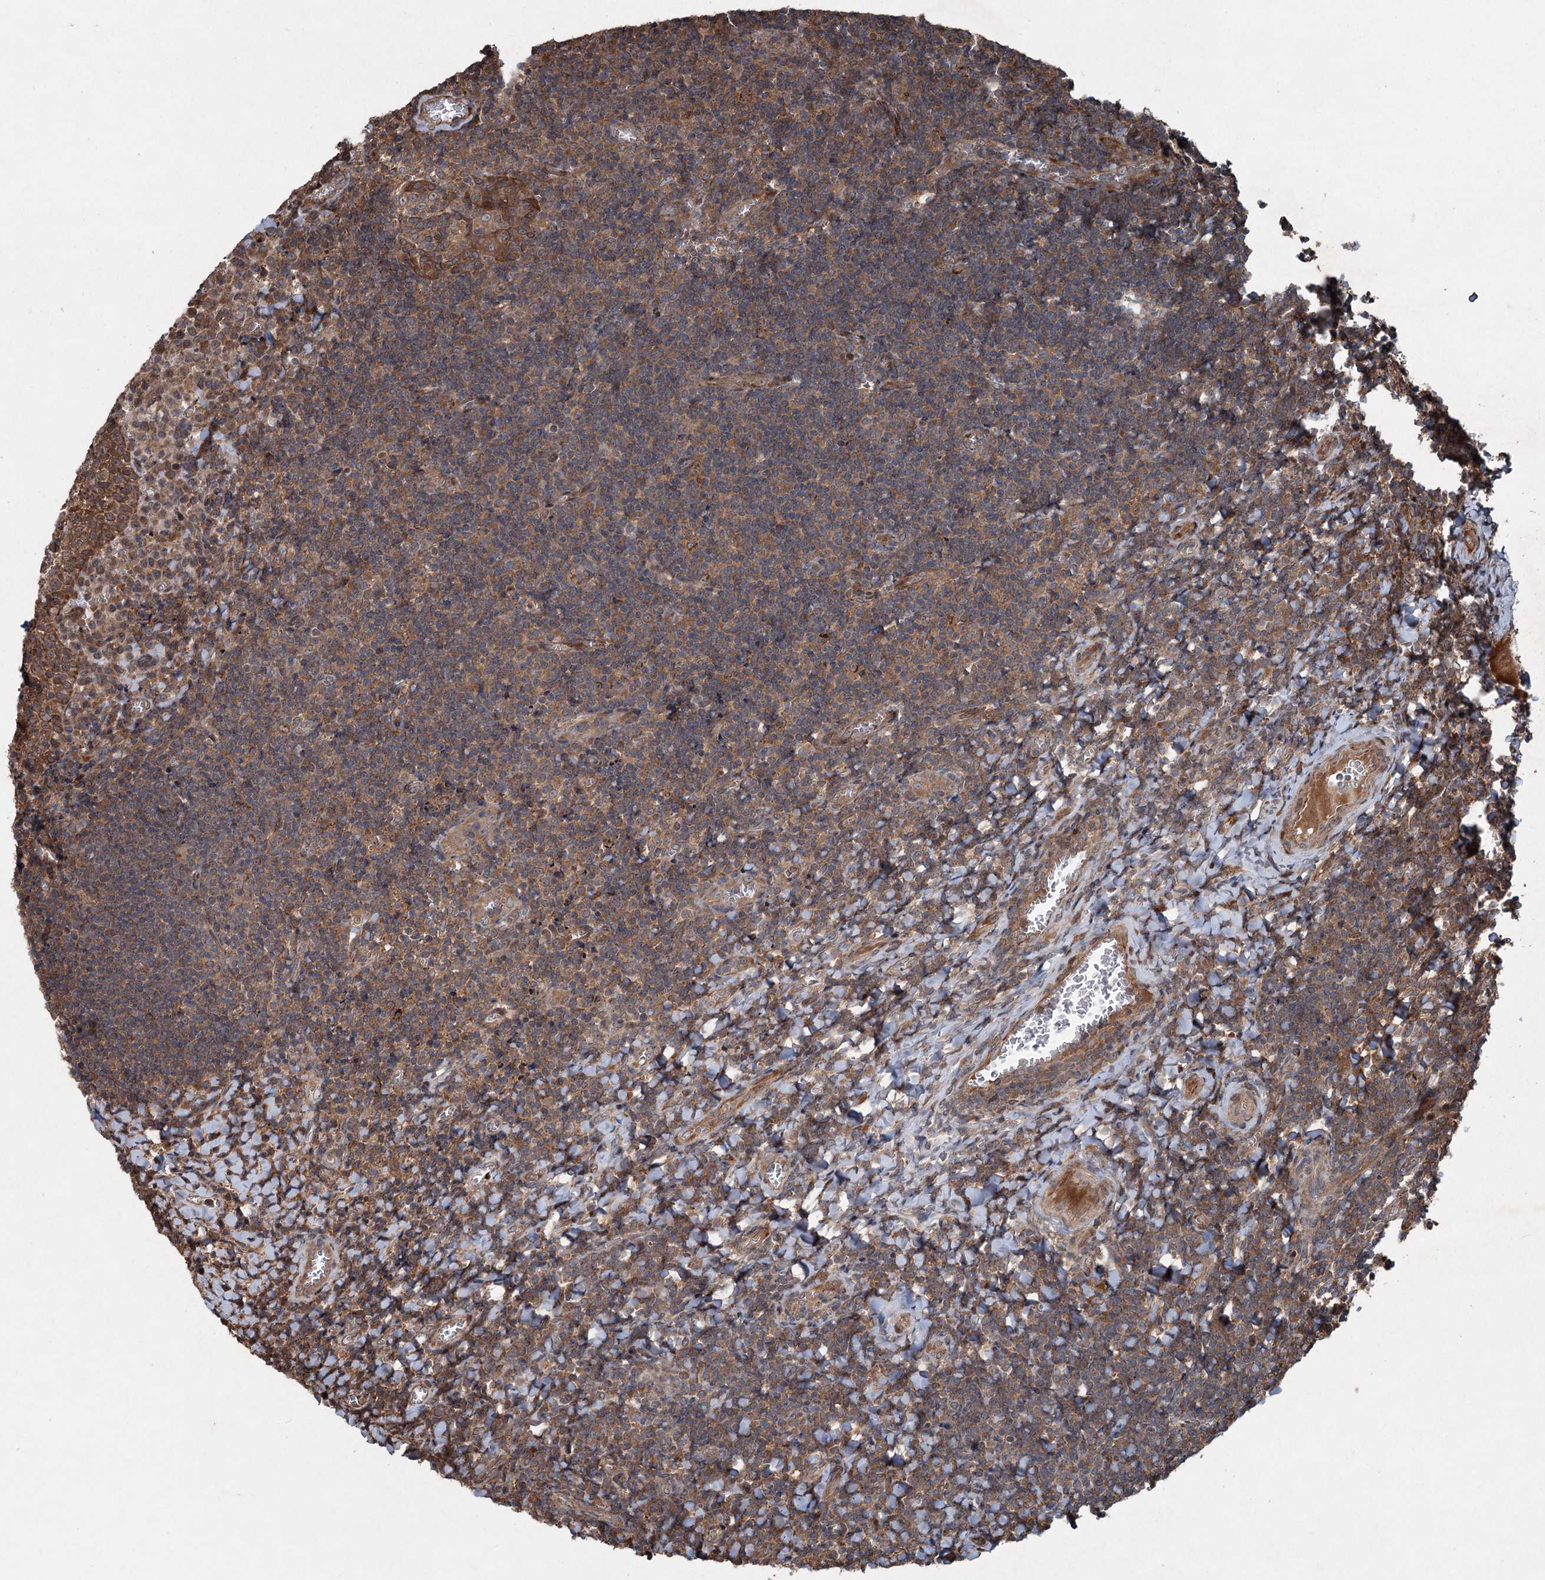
{"staining": {"intensity": "moderate", "quantity": ">75%", "location": "cytoplasmic/membranous"}, "tissue": "tonsil", "cell_type": "Germinal center cells", "image_type": "normal", "snomed": [{"axis": "morphology", "description": "Normal tissue, NOS"}, {"axis": "topography", "description": "Tonsil"}], "caption": "Benign tonsil reveals moderate cytoplasmic/membranous expression in about >75% of germinal center cells (Stains: DAB (3,3'-diaminobenzidine) in brown, nuclei in blue, Microscopy: brightfield microscopy at high magnification)..", "gene": "ALAS1", "patient": {"sex": "male", "age": 27}}